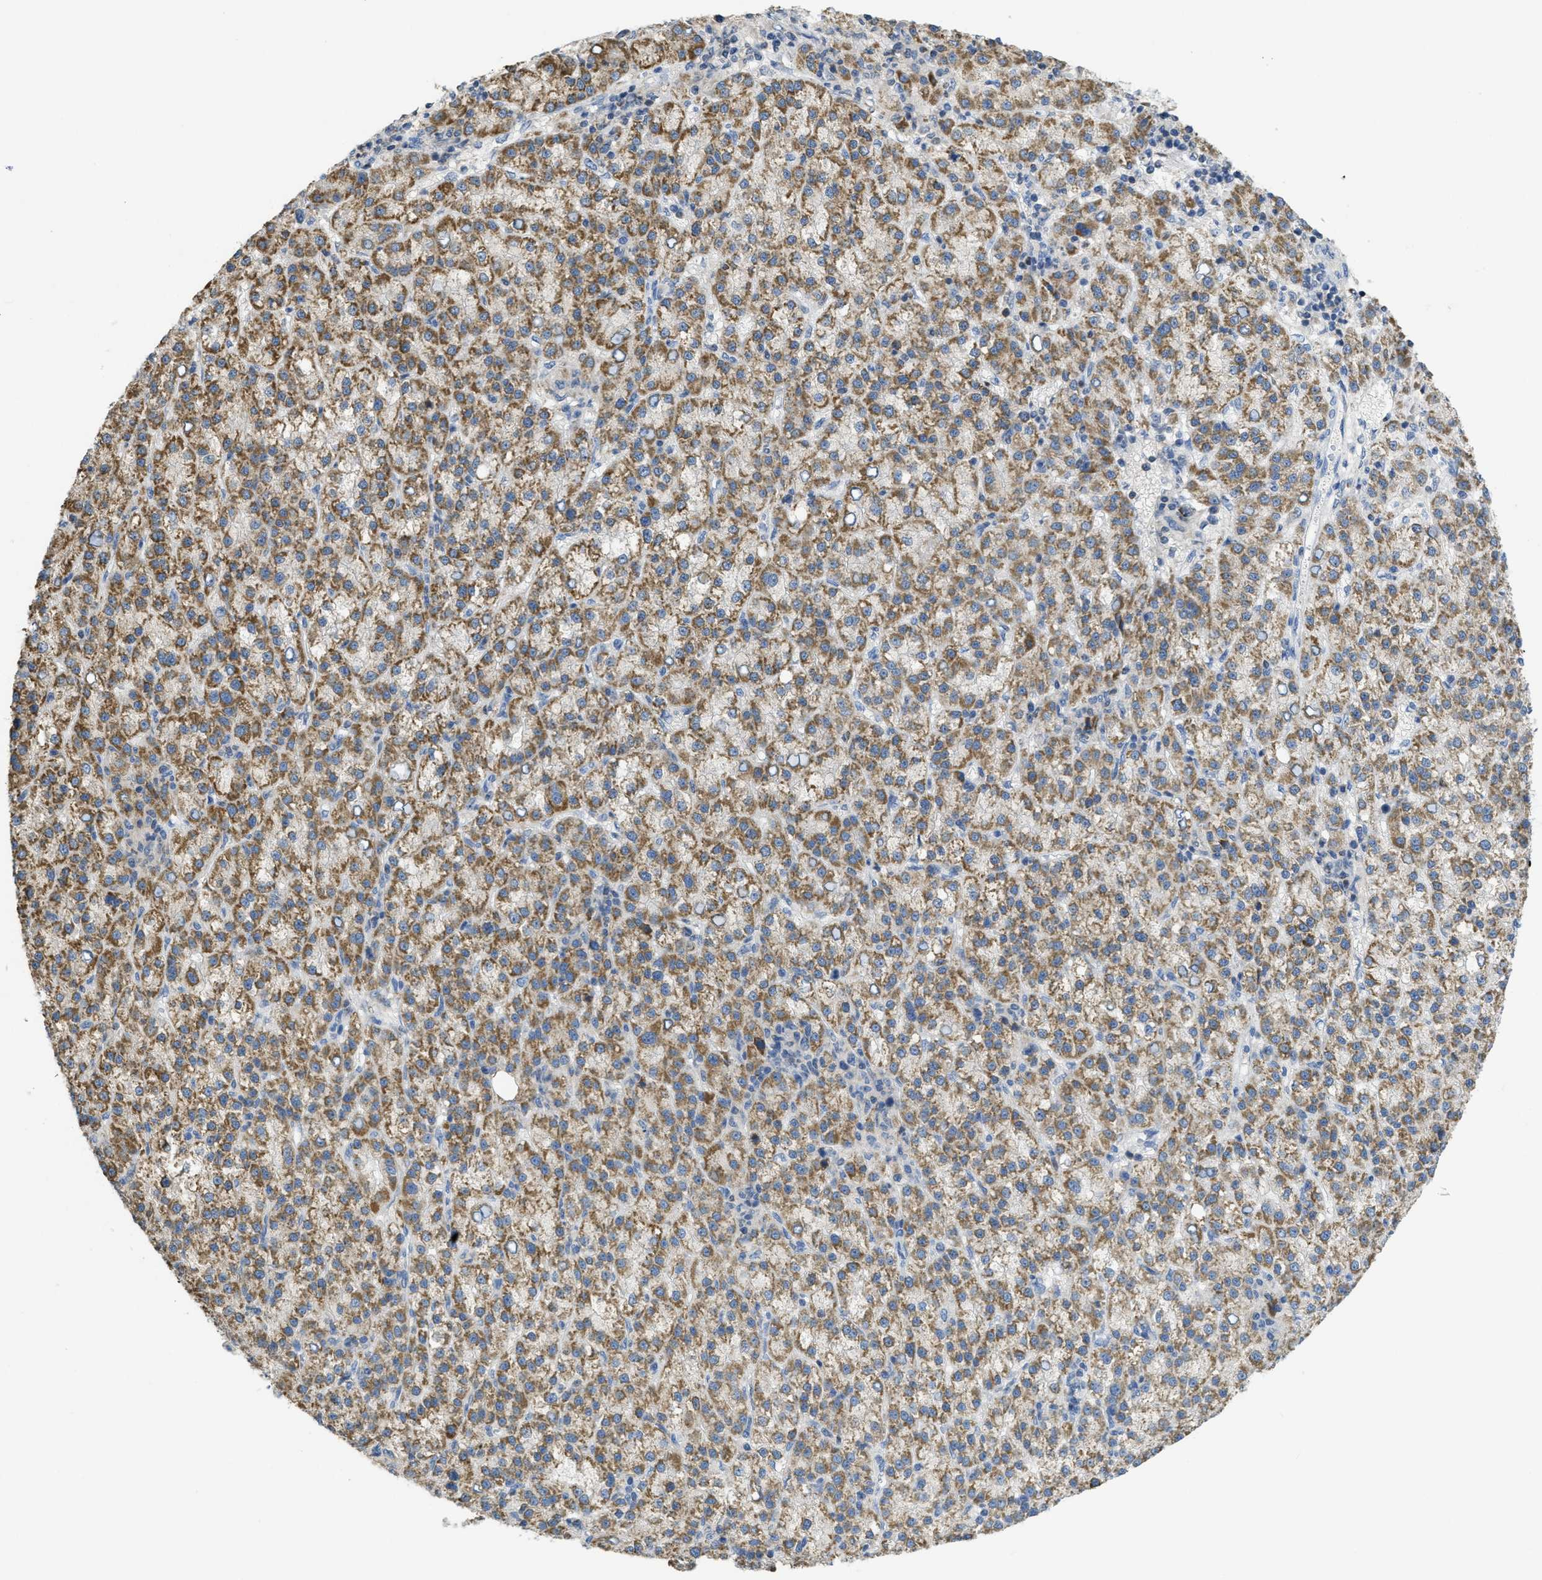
{"staining": {"intensity": "moderate", "quantity": ">75%", "location": "cytoplasmic/membranous"}, "tissue": "liver cancer", "cell_type": "Tumor cells", "image_type": "cancer", "snomed": [{"axis": "morphology", "description": "Carcinoma, Hepatocellular, NOS"}, {"axis": "topography", "description": "Liver"}], "caption": "Immunohistochemistry (IHC) of human liver cancer (hepatocellular carcinoma) shows medium levels of moderate cytoplasmic/membranous positivity in about >75% of tumor cells.", "gene": "SFXN2", "patient": {"sex": "female", "age": 58}}